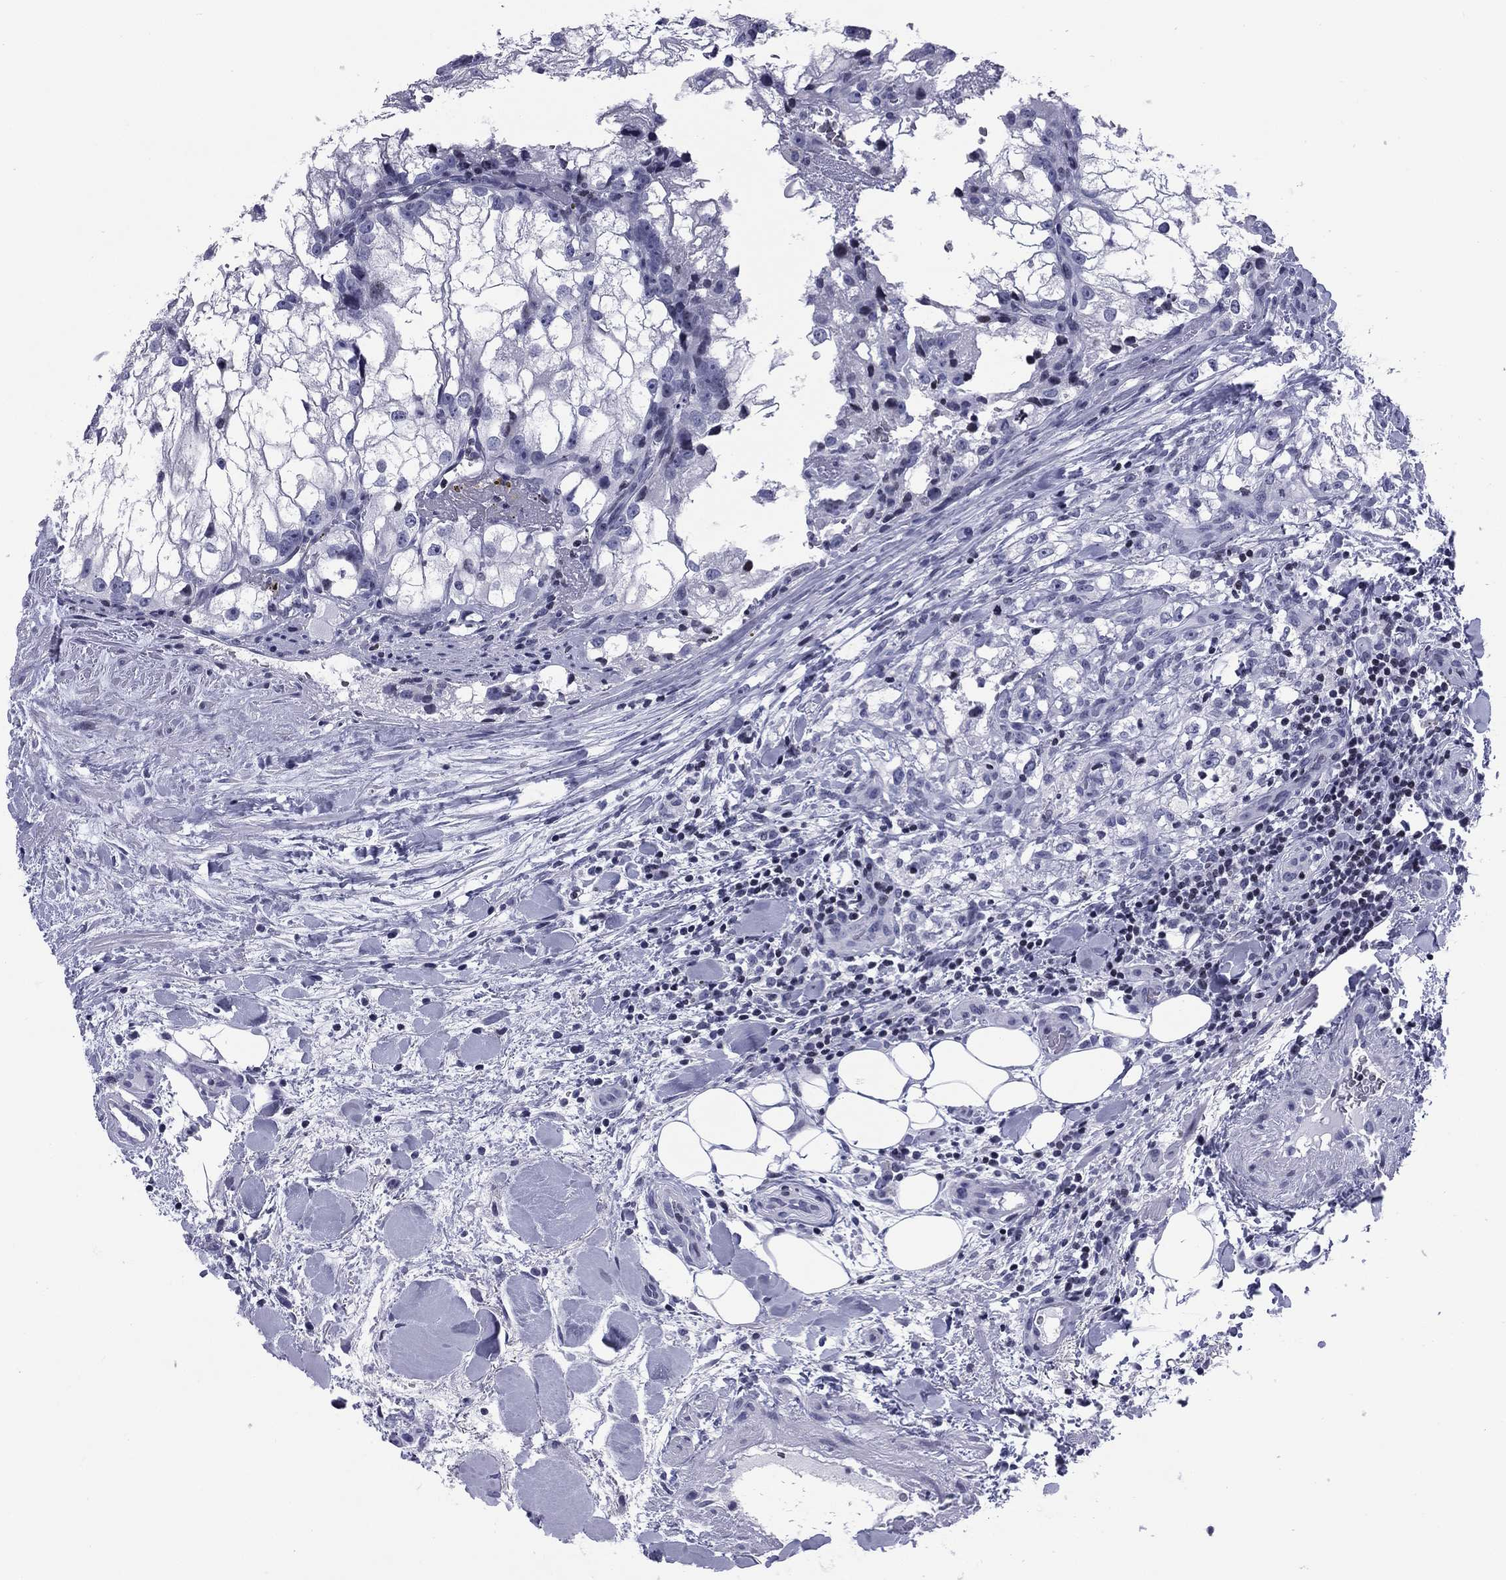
{"staining": {"intensity": "negative", "quantity": "none", "location": "none"}, "tissue": "renal cancer", "cell_type": "Tumor cells", "image_type": "cancer", "snomed": [{"axis": "morphology", "description": "Adenocarcinoma, NOS"}, {"axis": "topography", "description": "Kidney"}], "caption": "Image shows no significant protein expression in tumor cells of renal cancer.", "gene": "CCDC144A", "patient": {"sex": "male", "age": 59}}